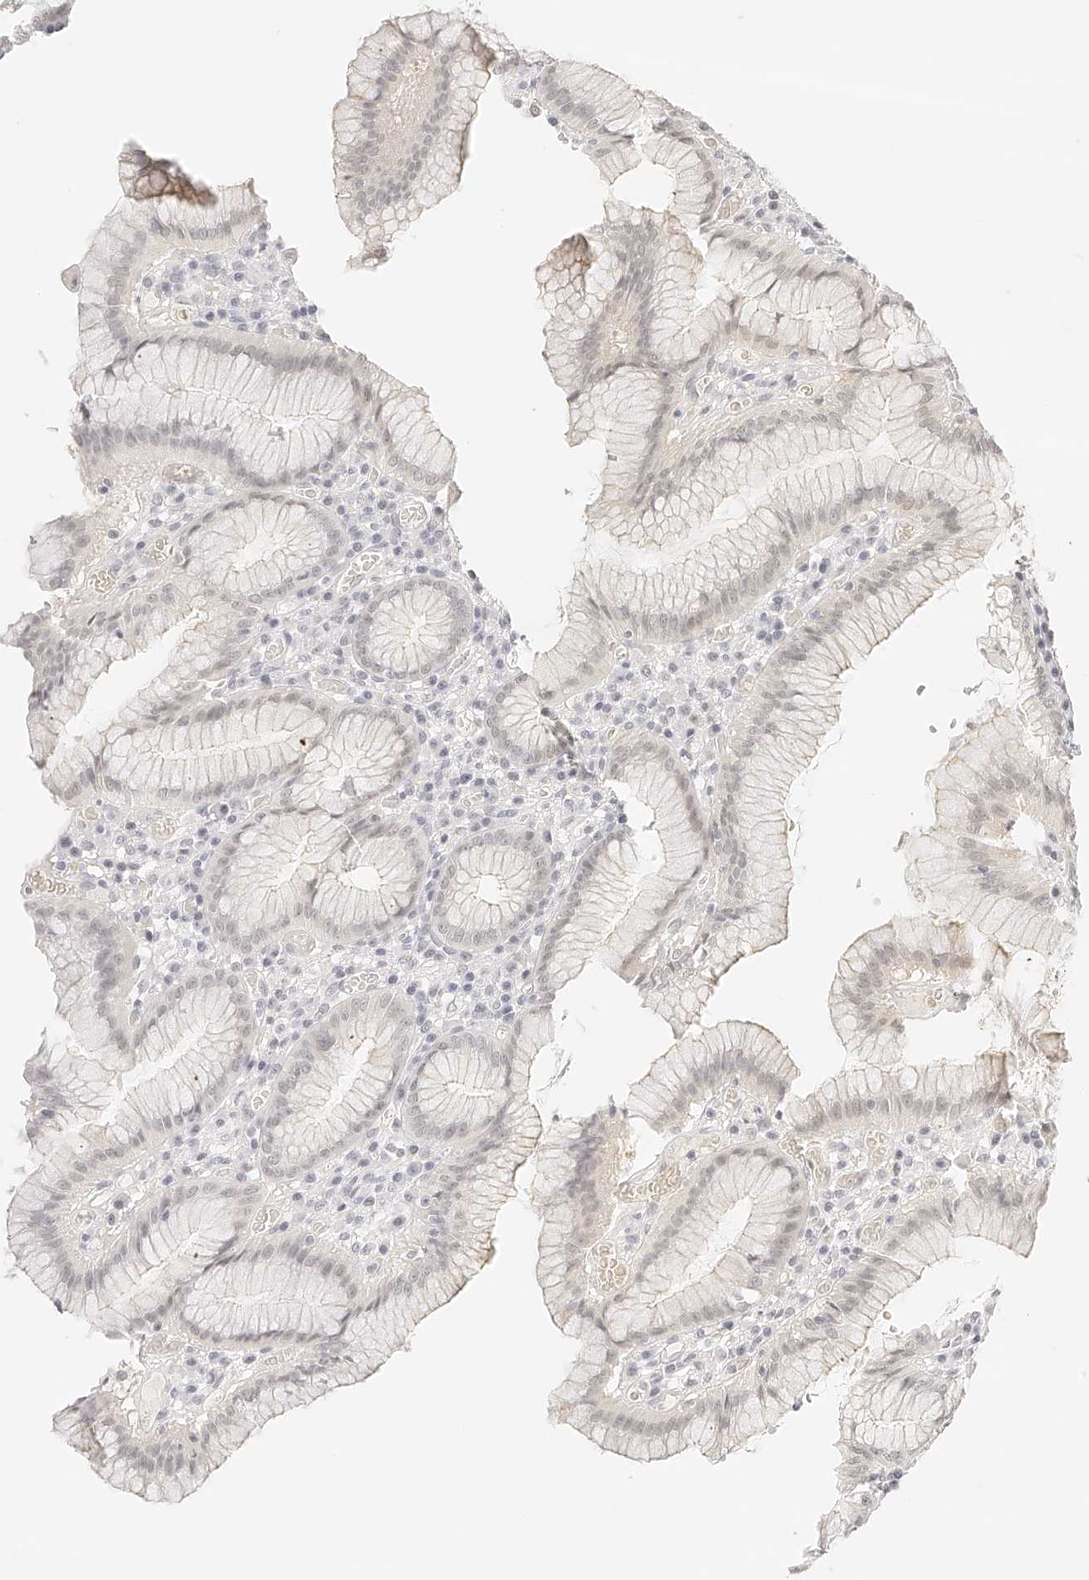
{"staining": {"intensity": "weak", "quantity": "25%-75%", "location": "cytoplasmic/membranous"}, "tissue": "stomach", "cell_type": "Glandular cells", "image_type": "normal", "snomed": [{"axis": "morphology", "description": "Normal tissue, NOS"}, {"axis": "topography", "description": "Stomach"}], "caption": "IHC (DAB (3,3'-diaminobenzidine)) staining of benign stomach displays weak cytoplasmic/membranous protein positivity in approximately 25%-75% of glandular cells. (DAB (3,3'-diaminobenzidine) IHC with brightfield microscopy, high magnification).", "gene": "ZFP69", "patient": {"sex": "male", "age": 55}}